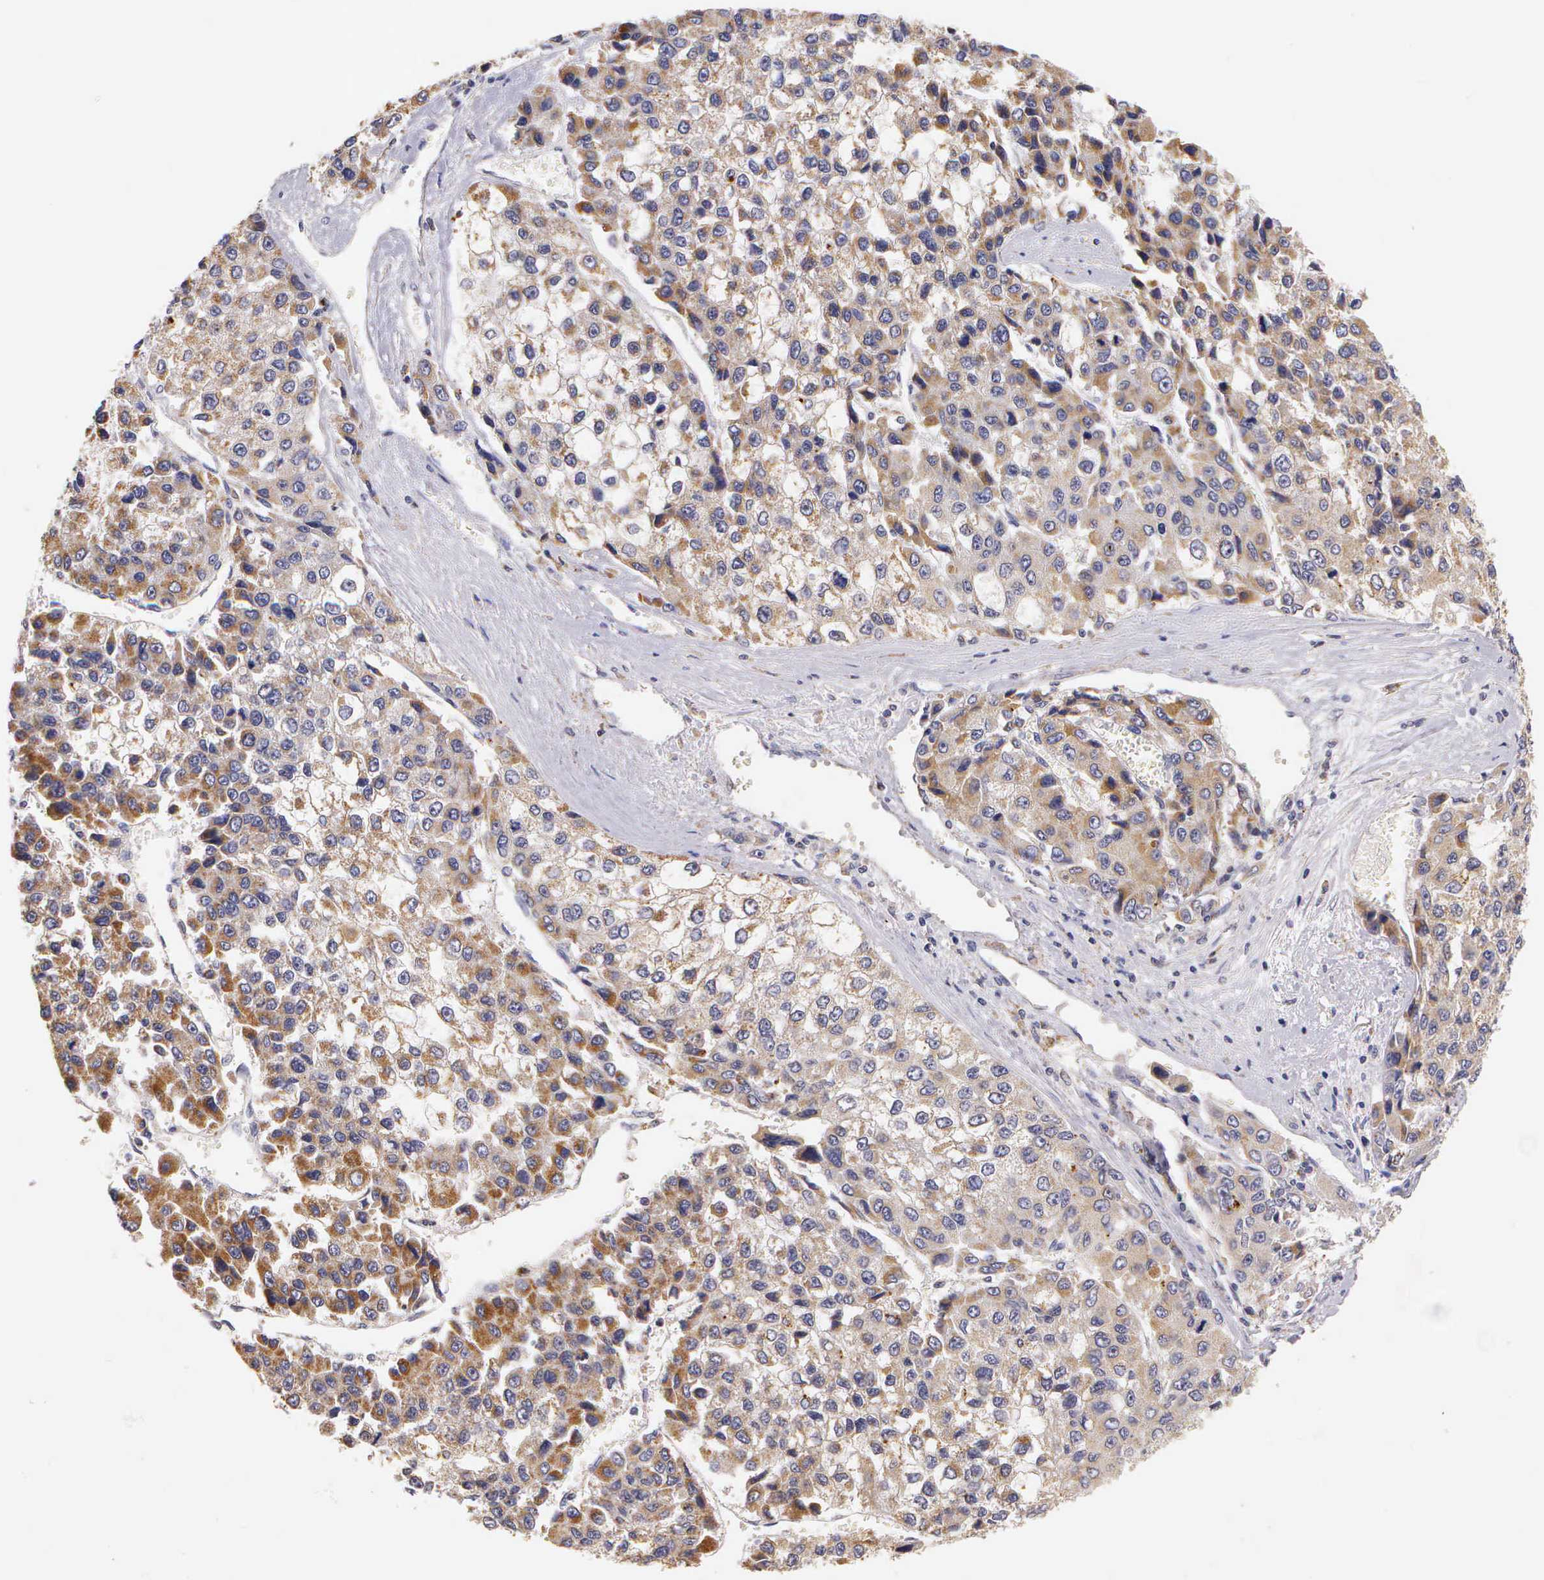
{"staining": {"intensity": "weak", "quantity": ">75%", "location": "cytoplasmic/membranous"}, "tissue": "liver cancer", "cell_type": "Tumor cells", "image_type": "cancer", "snomed": [{"axis": "morphology", "description": "Carcinoma, Hepatocellular, NOS"}, {"axis": "topography", "description": "Liver"}], "caption": "Human hepatocellular carcinoma (liver) stained with a brown dye displays weak cytoplasmic/membranous positive staining in approximately >75% of tumor cells.", "gene": "ESR1", "patient": {"sex": "female", "age": 66}}